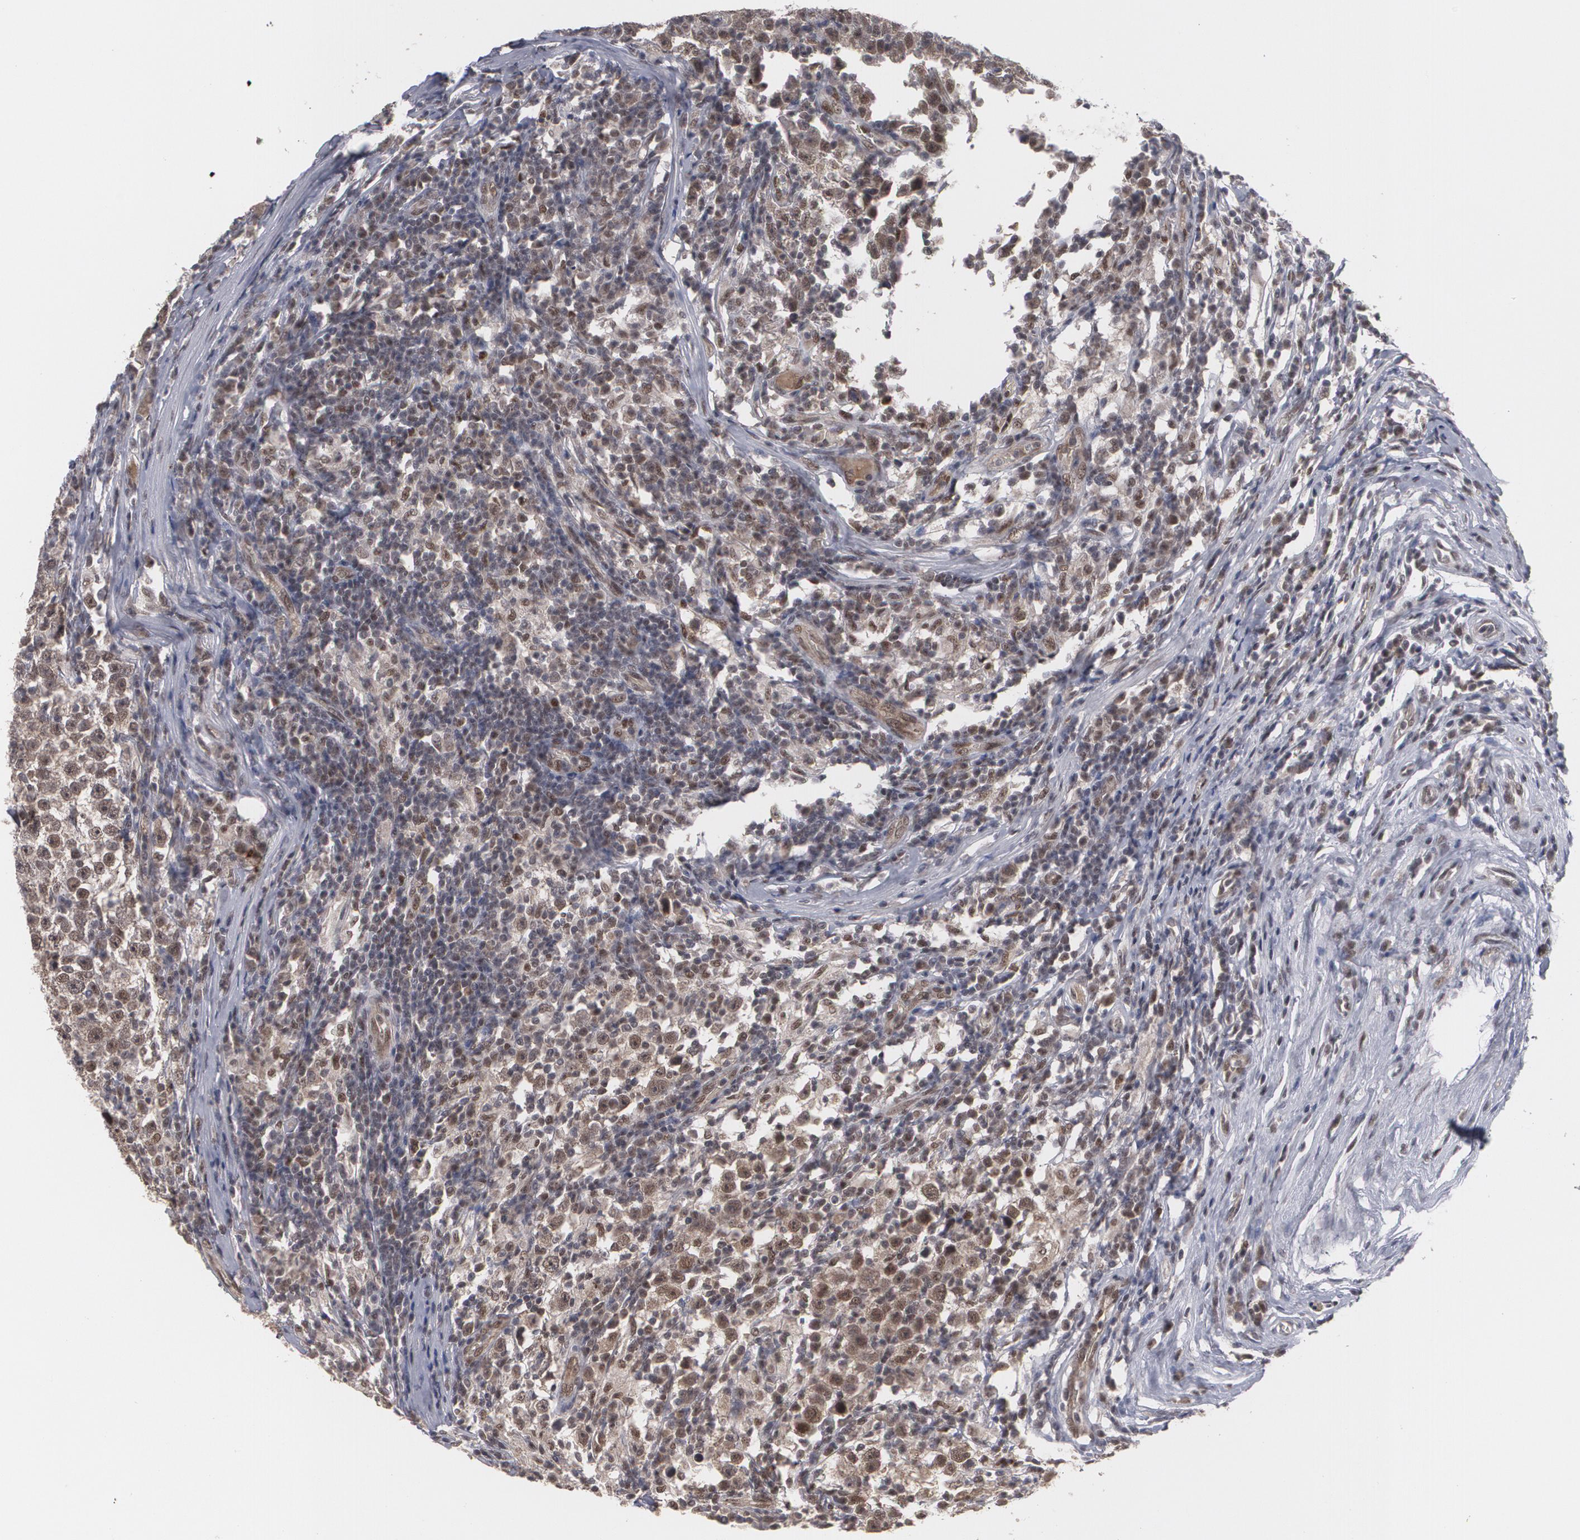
{"staining": {"intensity": "moderate", "quantity": ">75%", "location": "nuclear"}, "tissue": "testis cancer", "cell_type": "Tumor cells", "image_type": "cancer", "snomed": [{"axis": "morphology", "description": "Seminoma, NOS"}, {"axis": "topography", "description": "Testis"}], "caption": "A micrograph showing moderate nuclear staining in about >75% of tumor cells in testis cancer, as visualized by brown immunohistochemical staining.", "gene": "INTS6", "patient": {"sex": "male", "age": 43}}